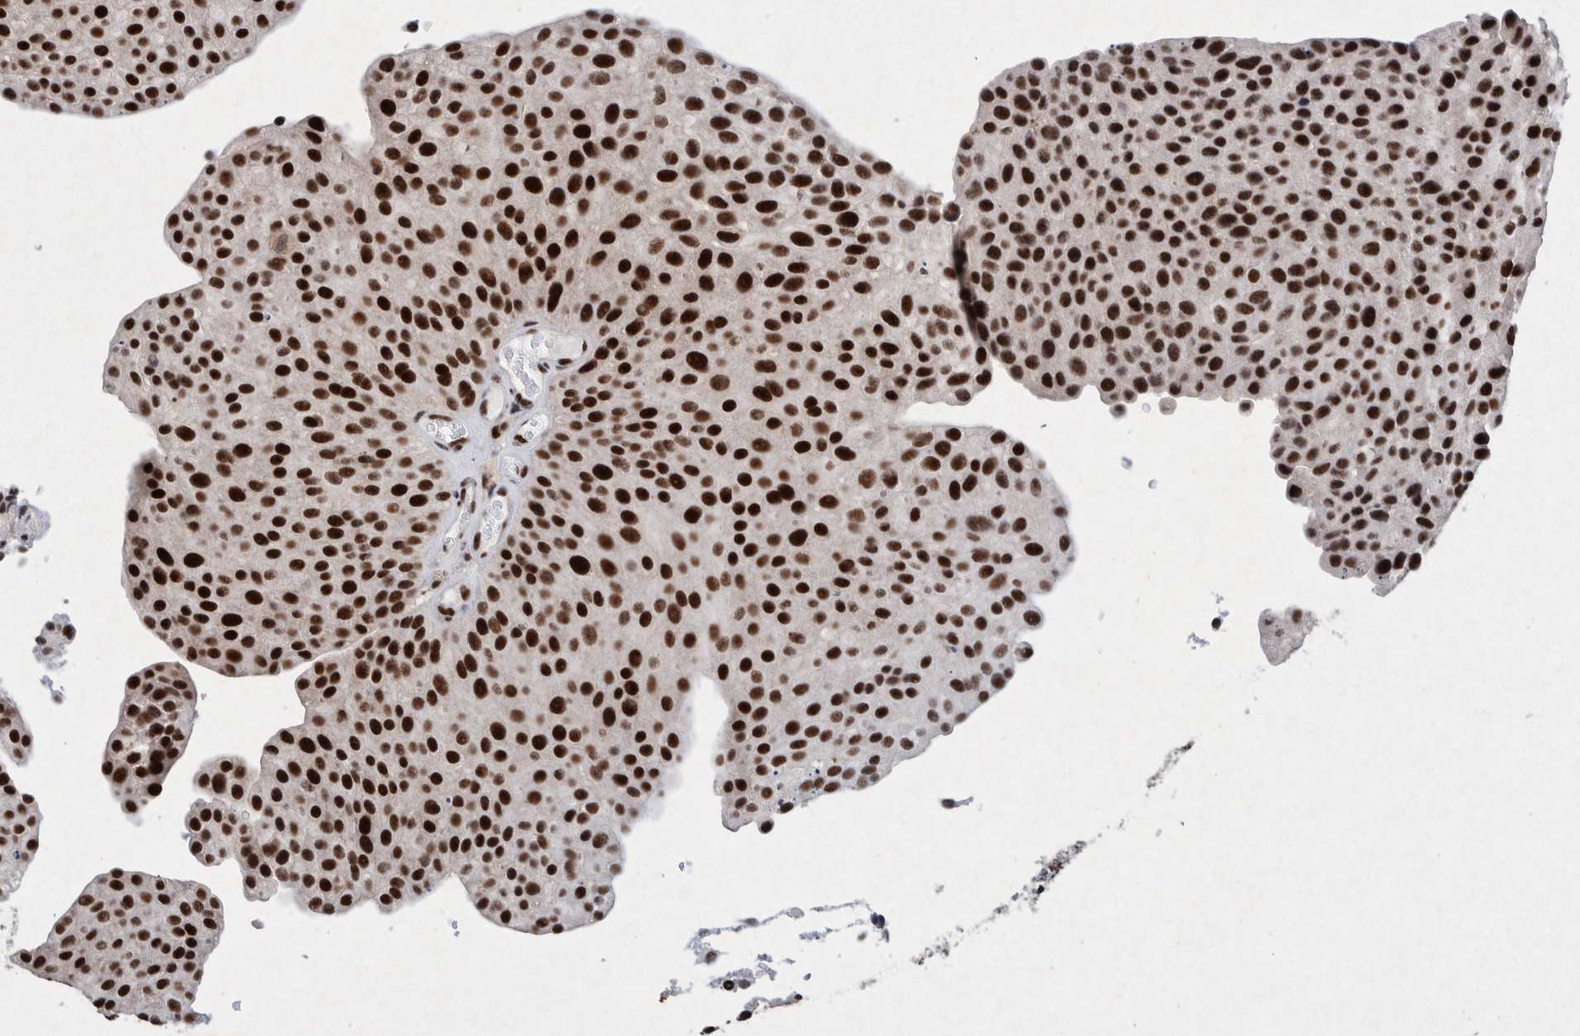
{"staining": {"intensity": "strong", "quantity": ">75%", "location": "nuclear"}, "tissue": "urothelial cancer", "cell_type": "Tumor cells", "image_type": "cancer", "snomed": [{"axis": "morphology", "description": "Urothelial carcinoma, Low grade"}, {"axis": "topography", "description": "Smooth muscle"}, {"axis": "topography", "description": "Urinary bladder"}], "caption": "There is high levels of strong nuclear expression in tumor cells of urothelial cancer, as demonstrated by immunohistochemical staining (brown color).", "gene": "TAF10", "patient": {"sex": "male", "age": 60}}